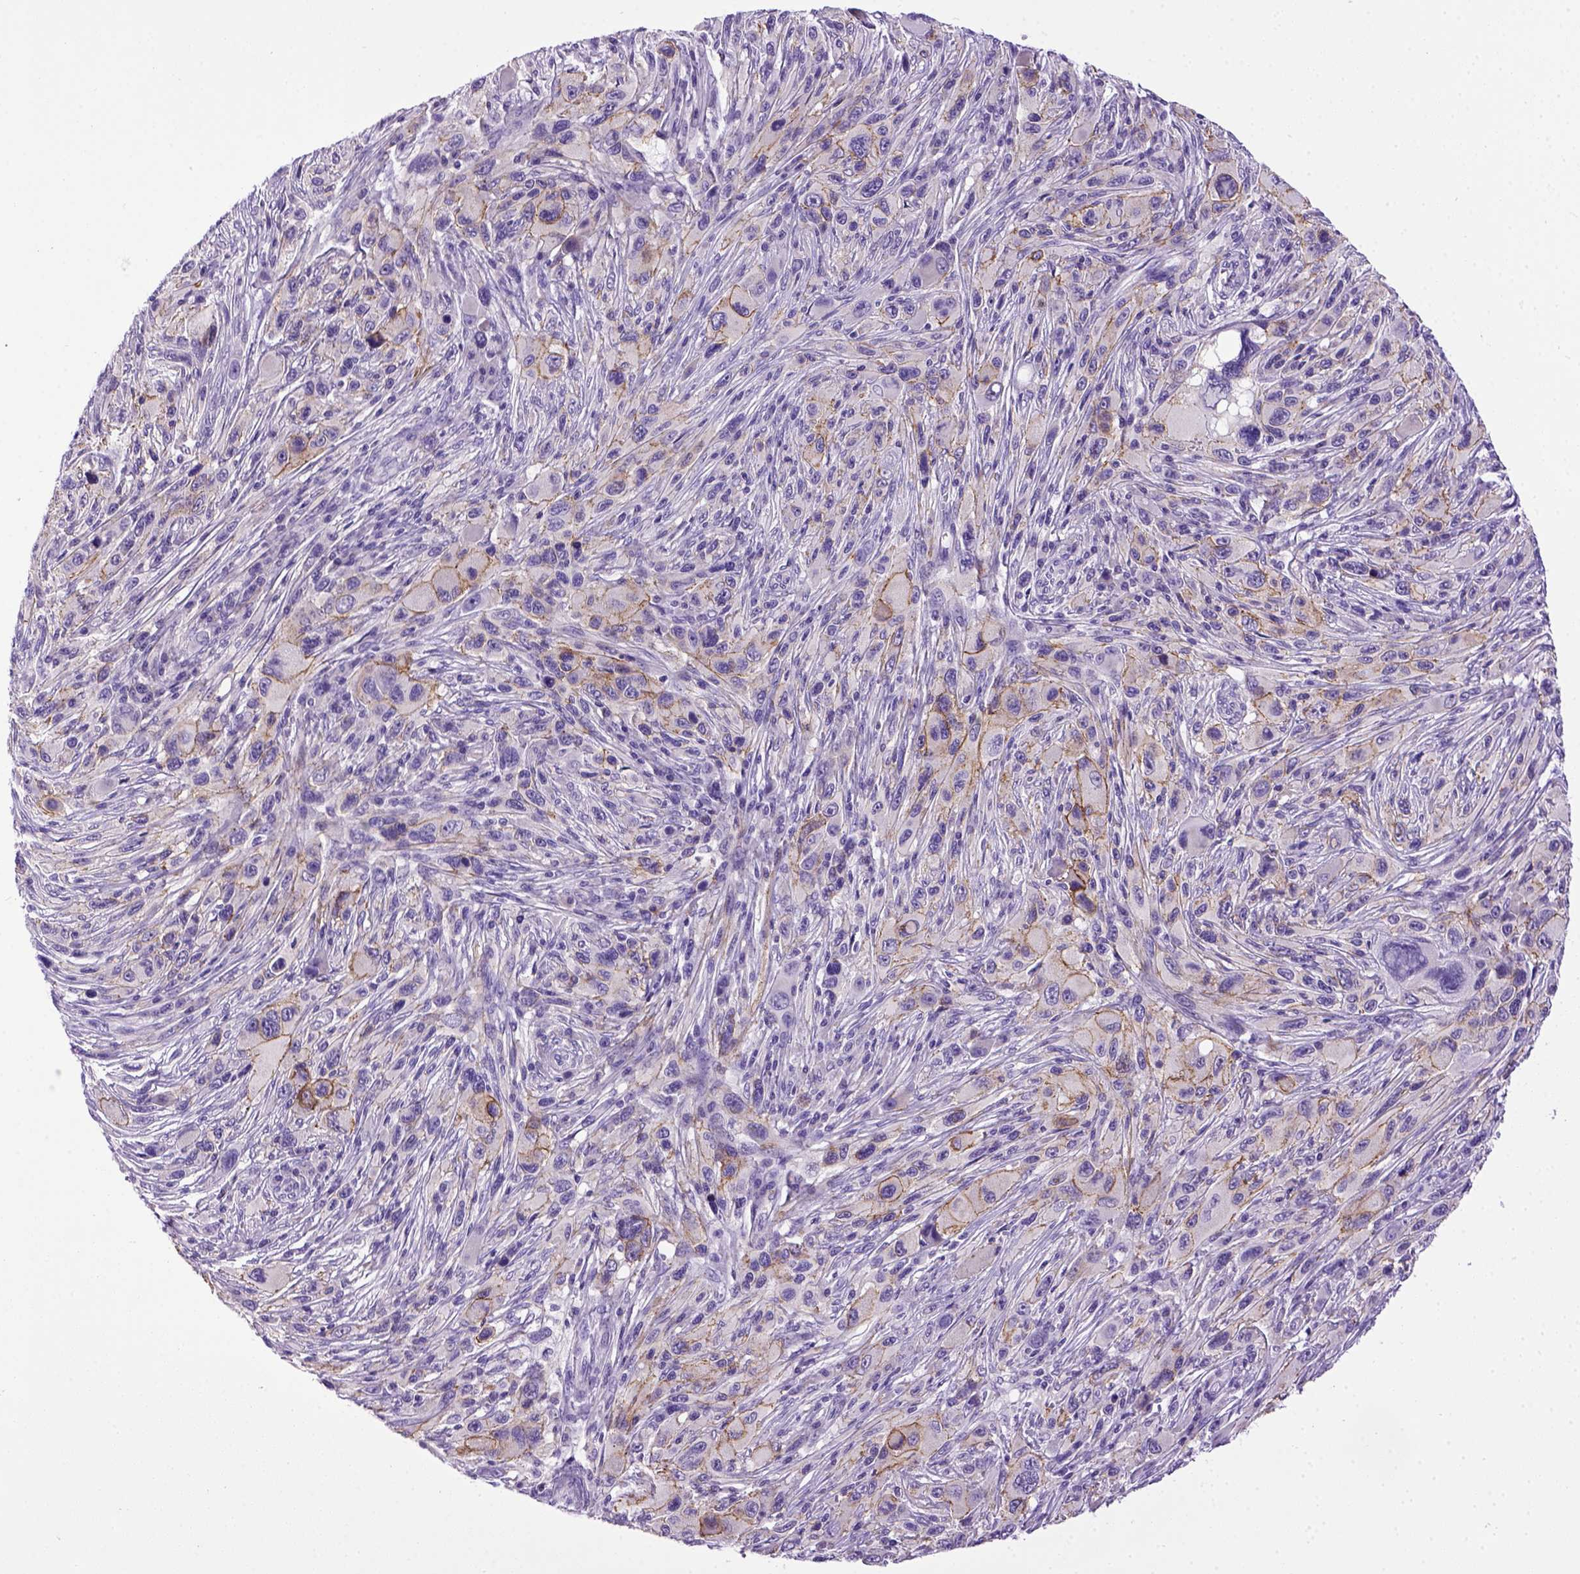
{"staining": {"intensity": "moderate", "quantity": "25%-75%", "location": "cytoplasmic/membranous"}, "tissue": "melanoma", "cell_type": "Tumor cells", "image_type": "cancer", "snomed": [{"axis": "morphology", "description": "Malignant melanoma, NOS"}, {"axis": "topography", "description": "Skin"}], "caption": "Immunohistochemistry (IHC) of malignant melanoma reveals medium levels of moderate cytoplasmic/membranous positivity in approximately 25%-75% of tumor cells.", "gene": "CDH1", "patient": {"sex": "male", "age": 53}}